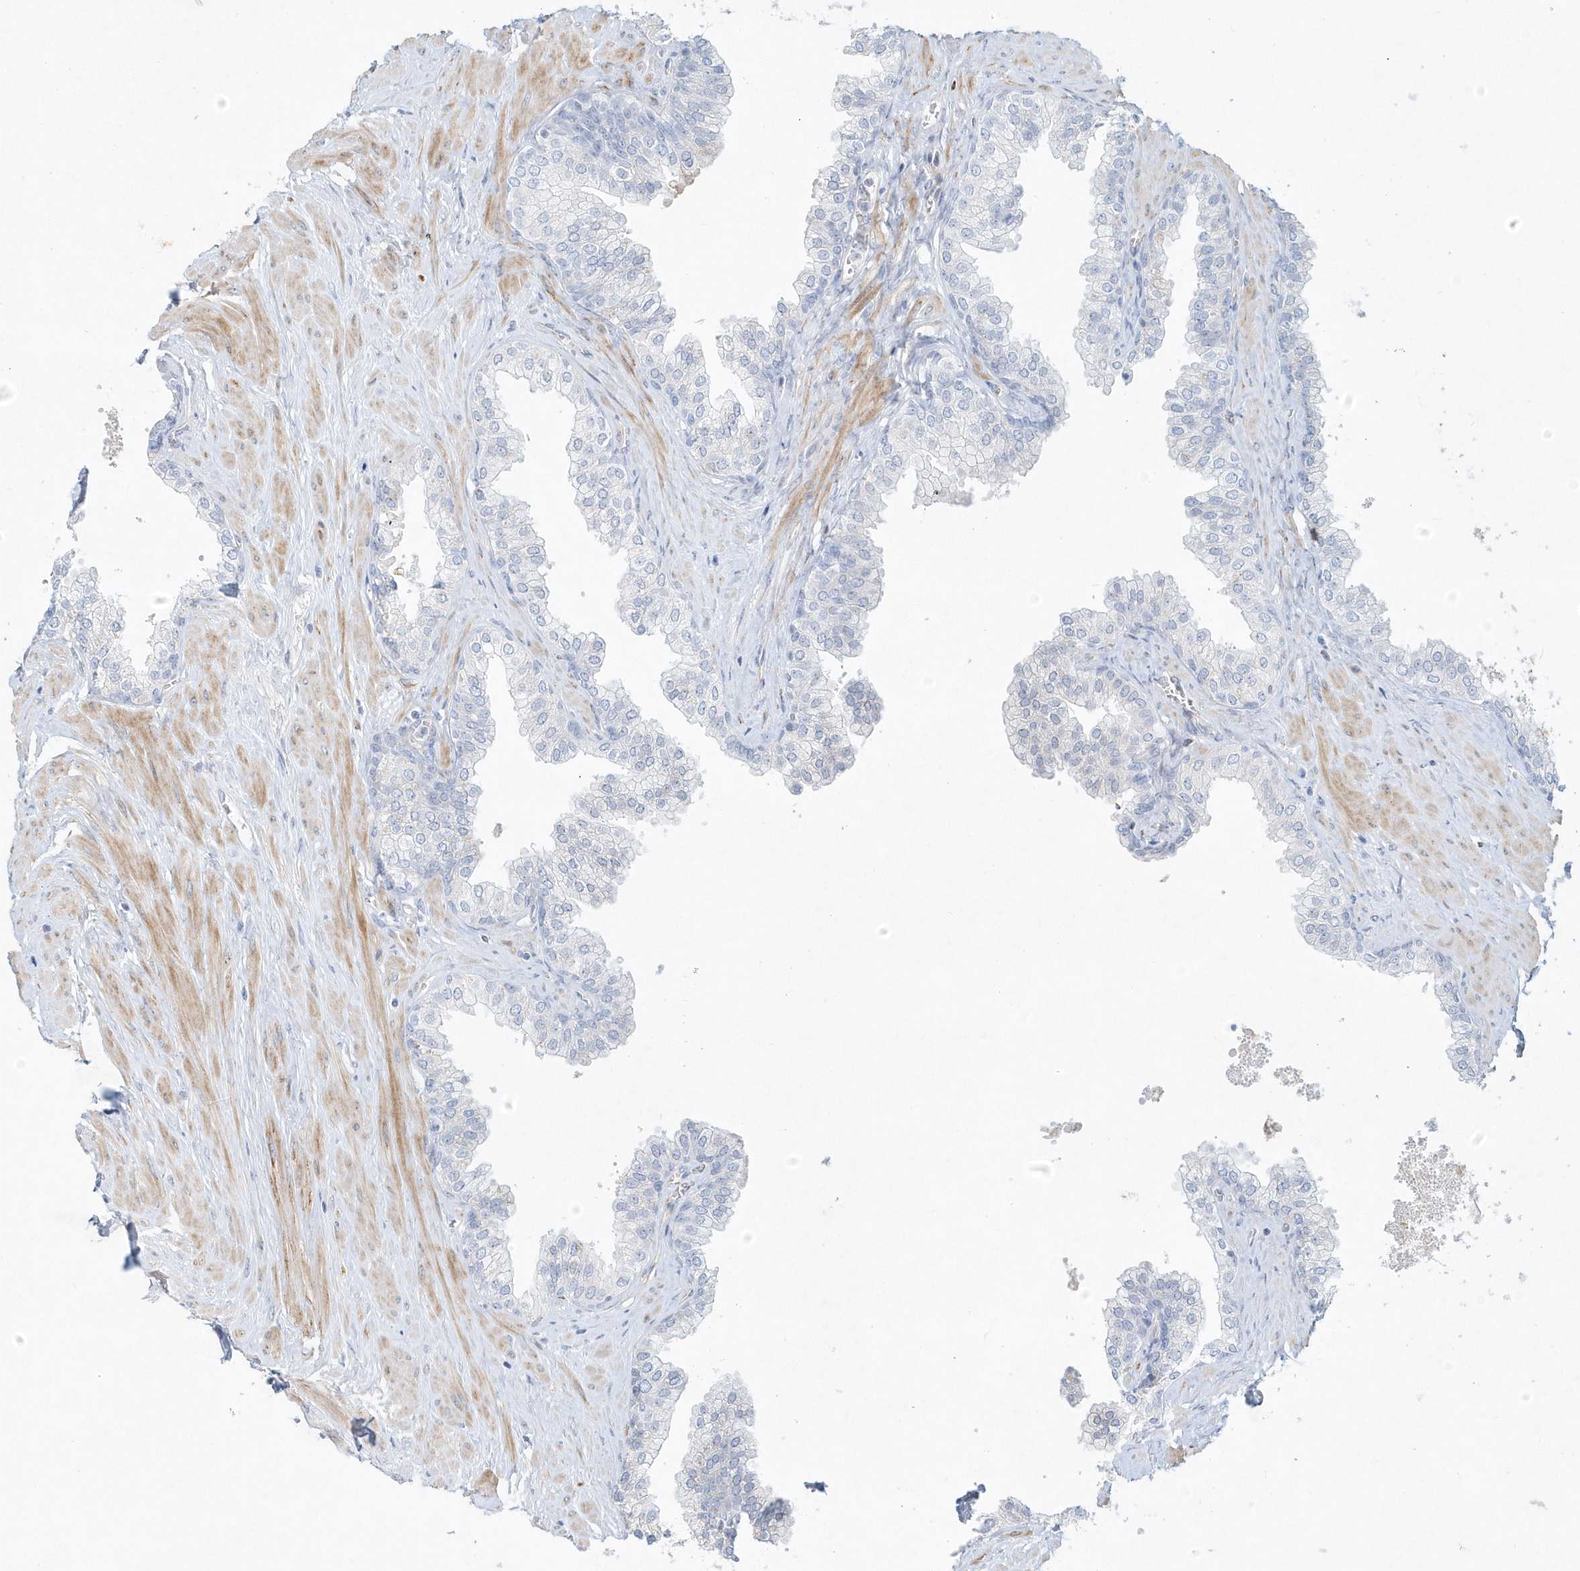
{"staining": {"intensity": "negative", "quantity": "none", "location": "none"}, "tissue": "prostate", "cell_type": "Glandular cells", "image_type": "normal", "snomed": [{"axis": "morphology", "description": "Normal tissue, NOS"}, {"axis": "morphology", "description": "Urothelial carcinoma, Low grade"}, {"axis": "topography", "description": "Urinary bladder"}, {"axis": "topography", "description": "Prostate"}], "caption": "Image shows no significant protein expression in glandular cells of normal prostate. (Immunohistochemistry (ihc), brightfield microscopy, high magnification).", "gene": "DNAH1", "patient": {"sex": "male", "age": 60}}